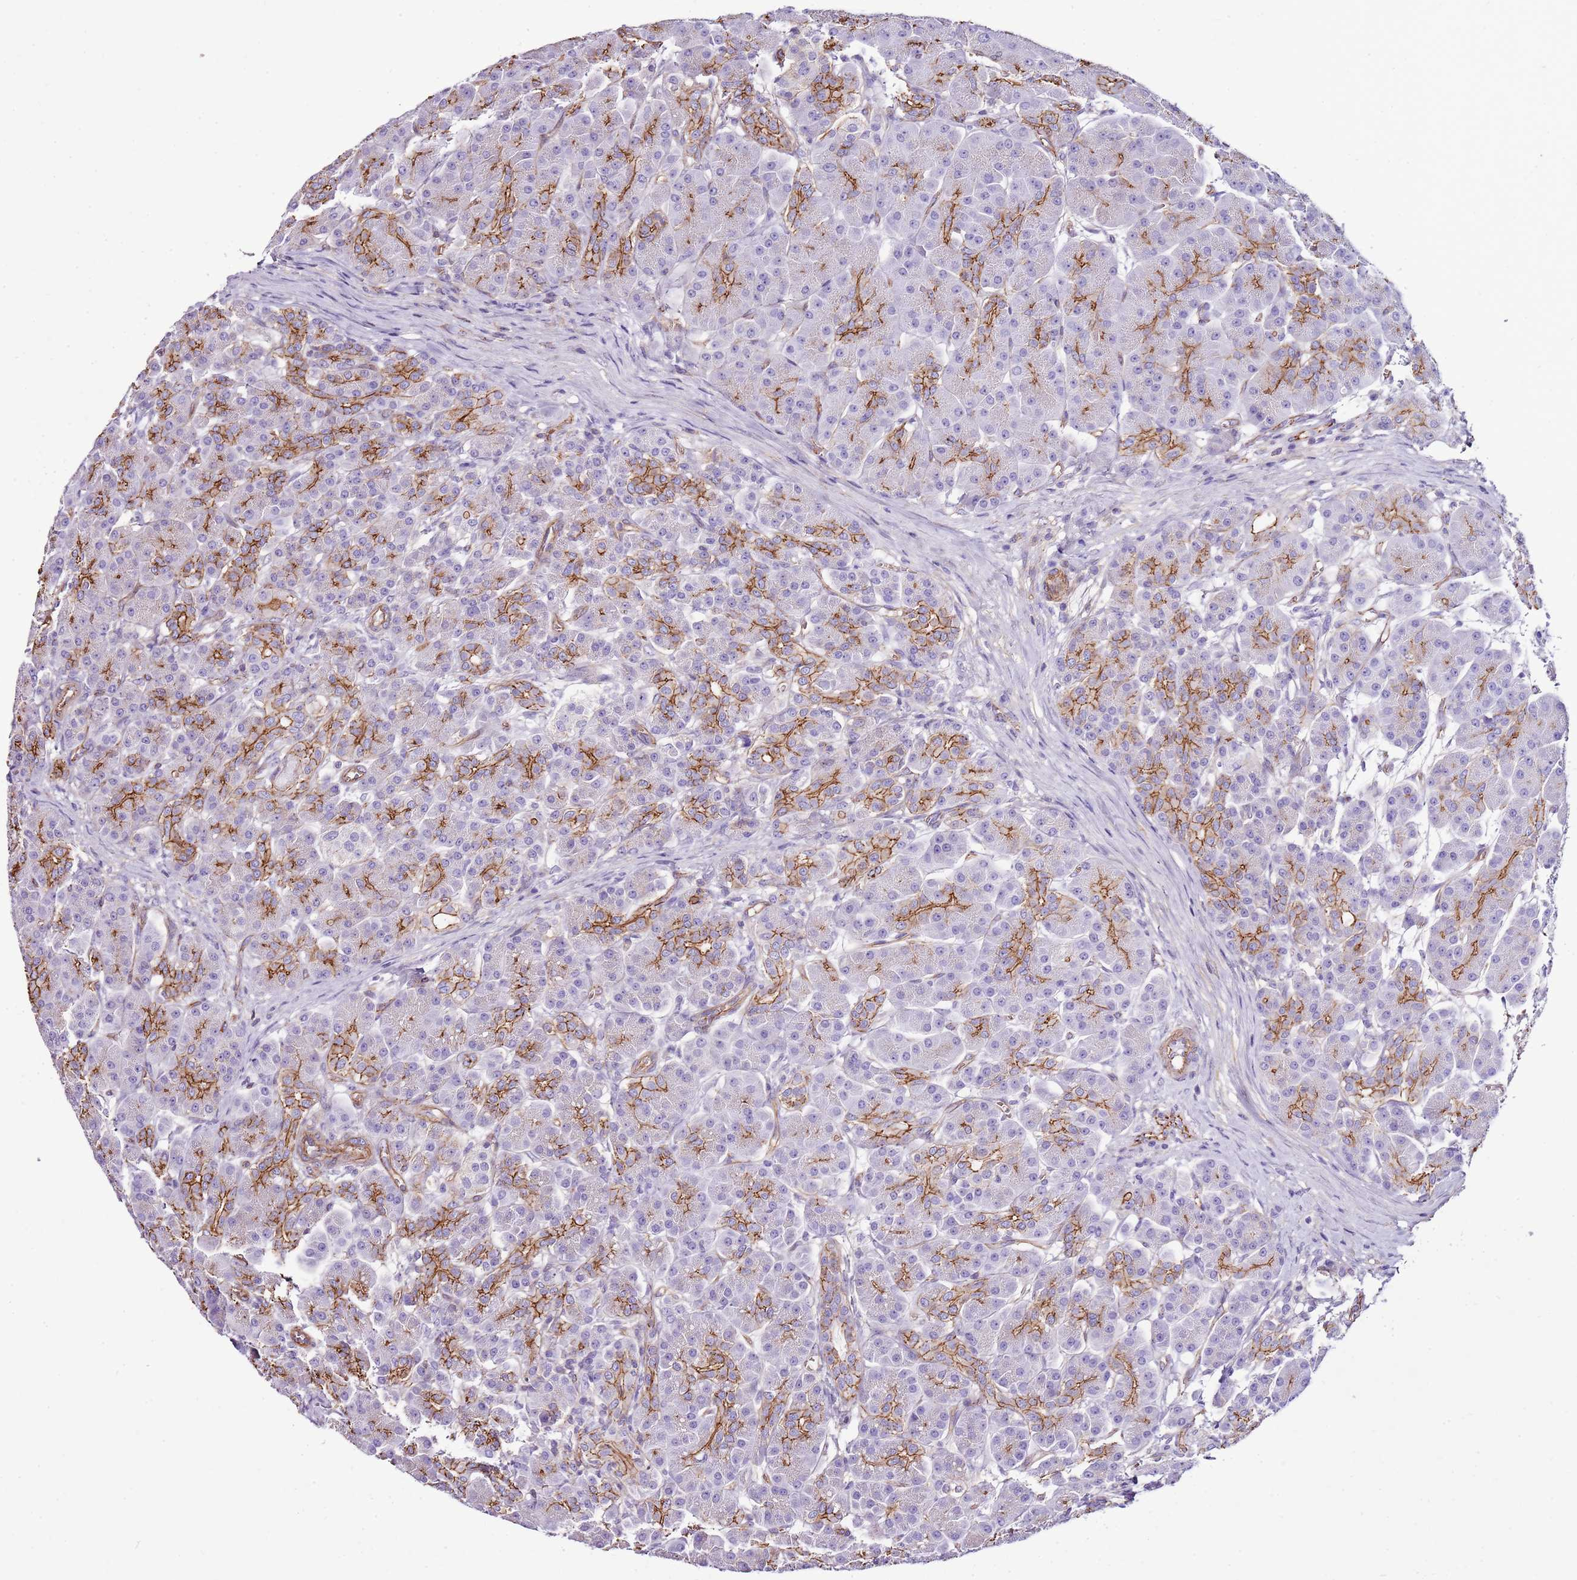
{"staining": {"intensity": "moderate", "quantity": "25%-75%", "location": "cytoplasmic/membranous"}, "tissue": "pancreas", "cell_type": "Exocrine glandular cells", "image_type": "normal", "snomed": [{"axis": "morphology", "description": "Normal tissue, NOS"}, {"axis": "topography", "description": "Pancreas"}], "caption": "IHC micrograph of unremarkable human pancreas stained for a protein (brown), which reveals medium levels of moderate cytoplasmic/membranous staining in about 25%-75% of exocrine glandular cells.", "gene": "GFRAL", "patient": {"sex": "male", "age": 63}}